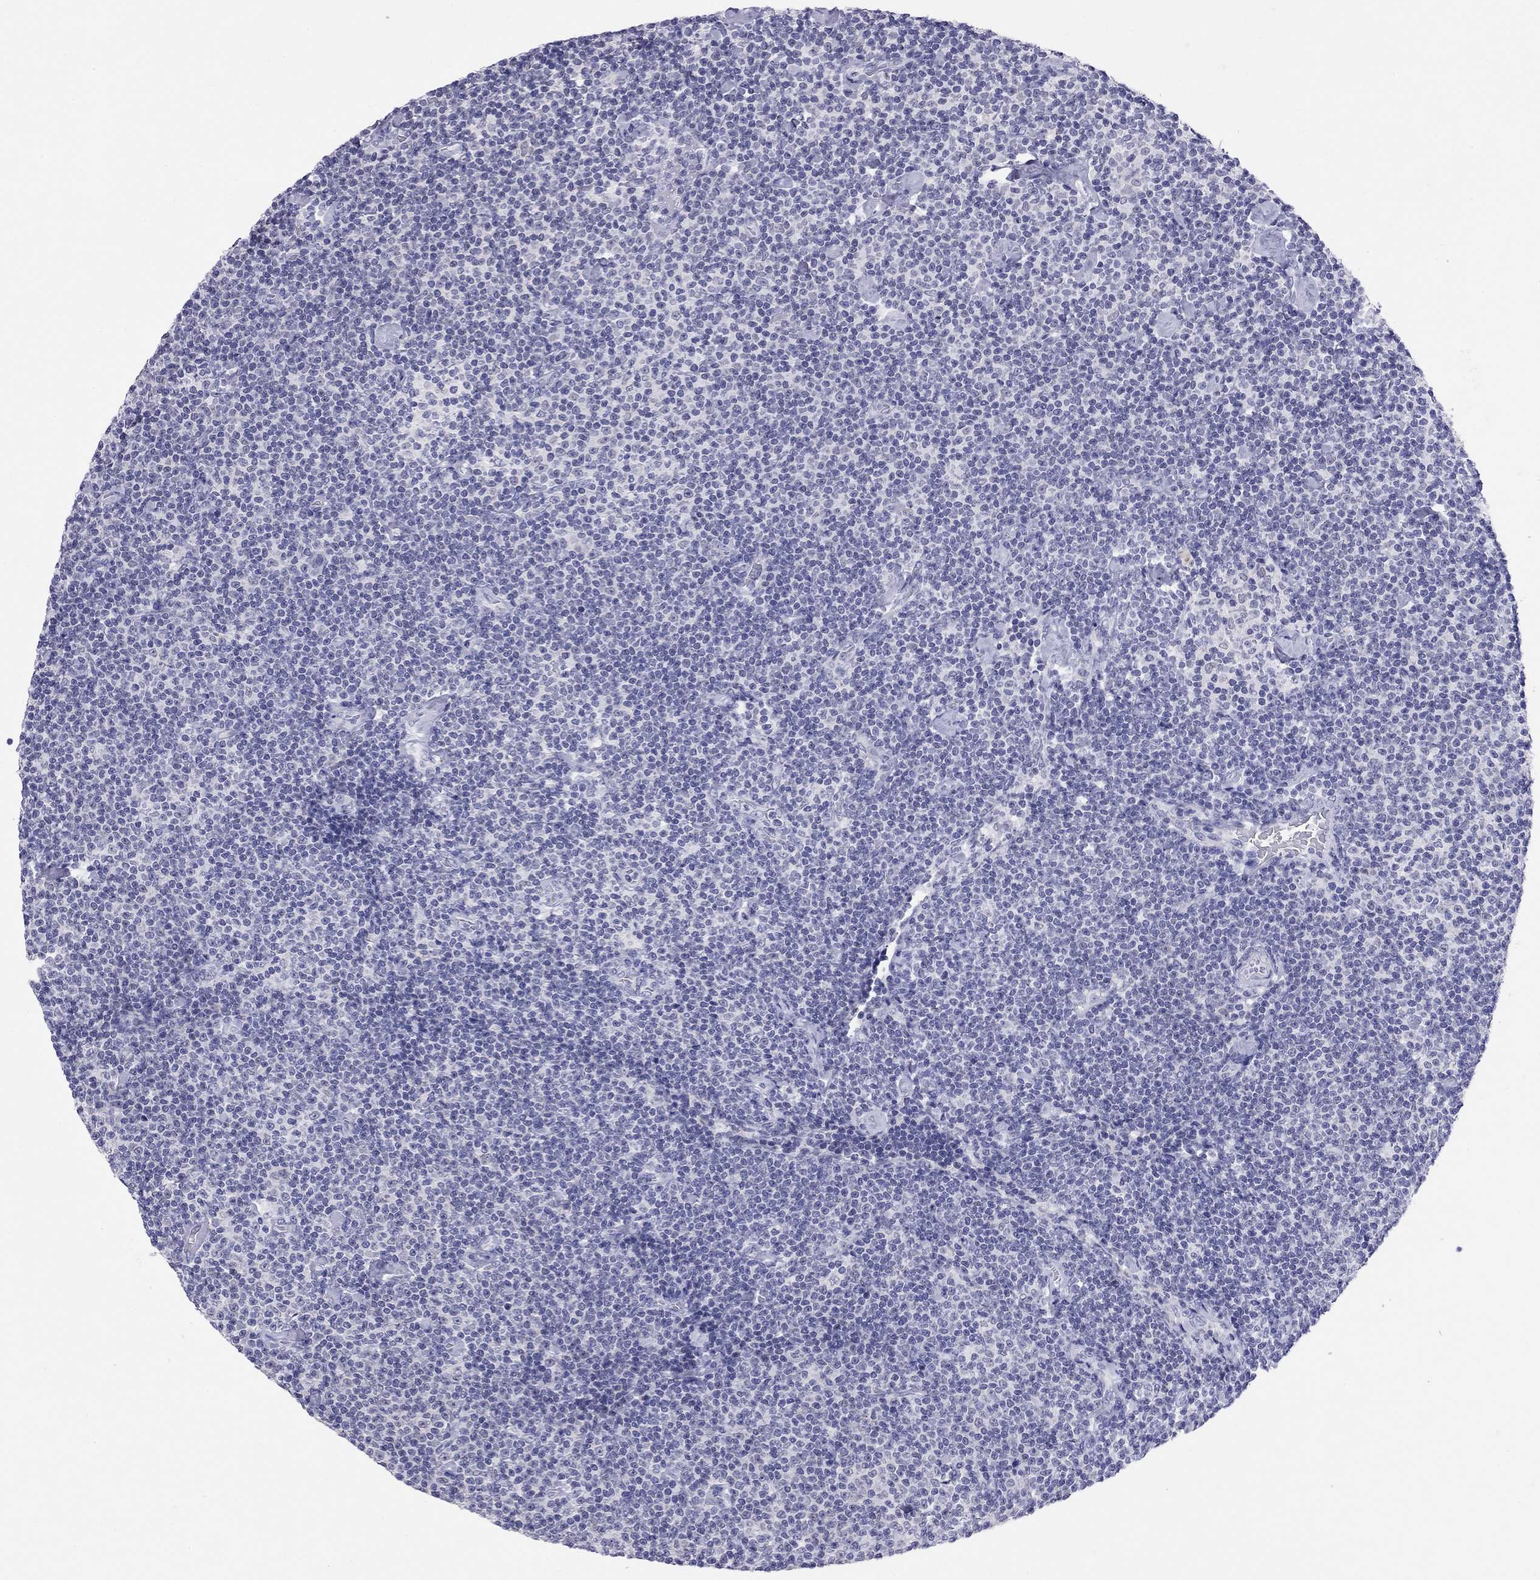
{"staining": {"intensity": "negative", "quantity": "none", "location": "none"}, "tissue": "lymphoma", "cell_type": "Tumor cells", "image_type": "cancer", "snomed": [{"axis": "morphology", "description": "Malignant lymphoma, non-Hodgkin's type, Low grade"}, {"axis": "topography", "description": "Lymph node"}], "caption": "A histopathology image of human low-grade malignant lymphoma, non-Hodgkin's type is negative for staining in tumor cells.", "gene": "ARMC12", "patient": {"sex": "male", "age": 81}}